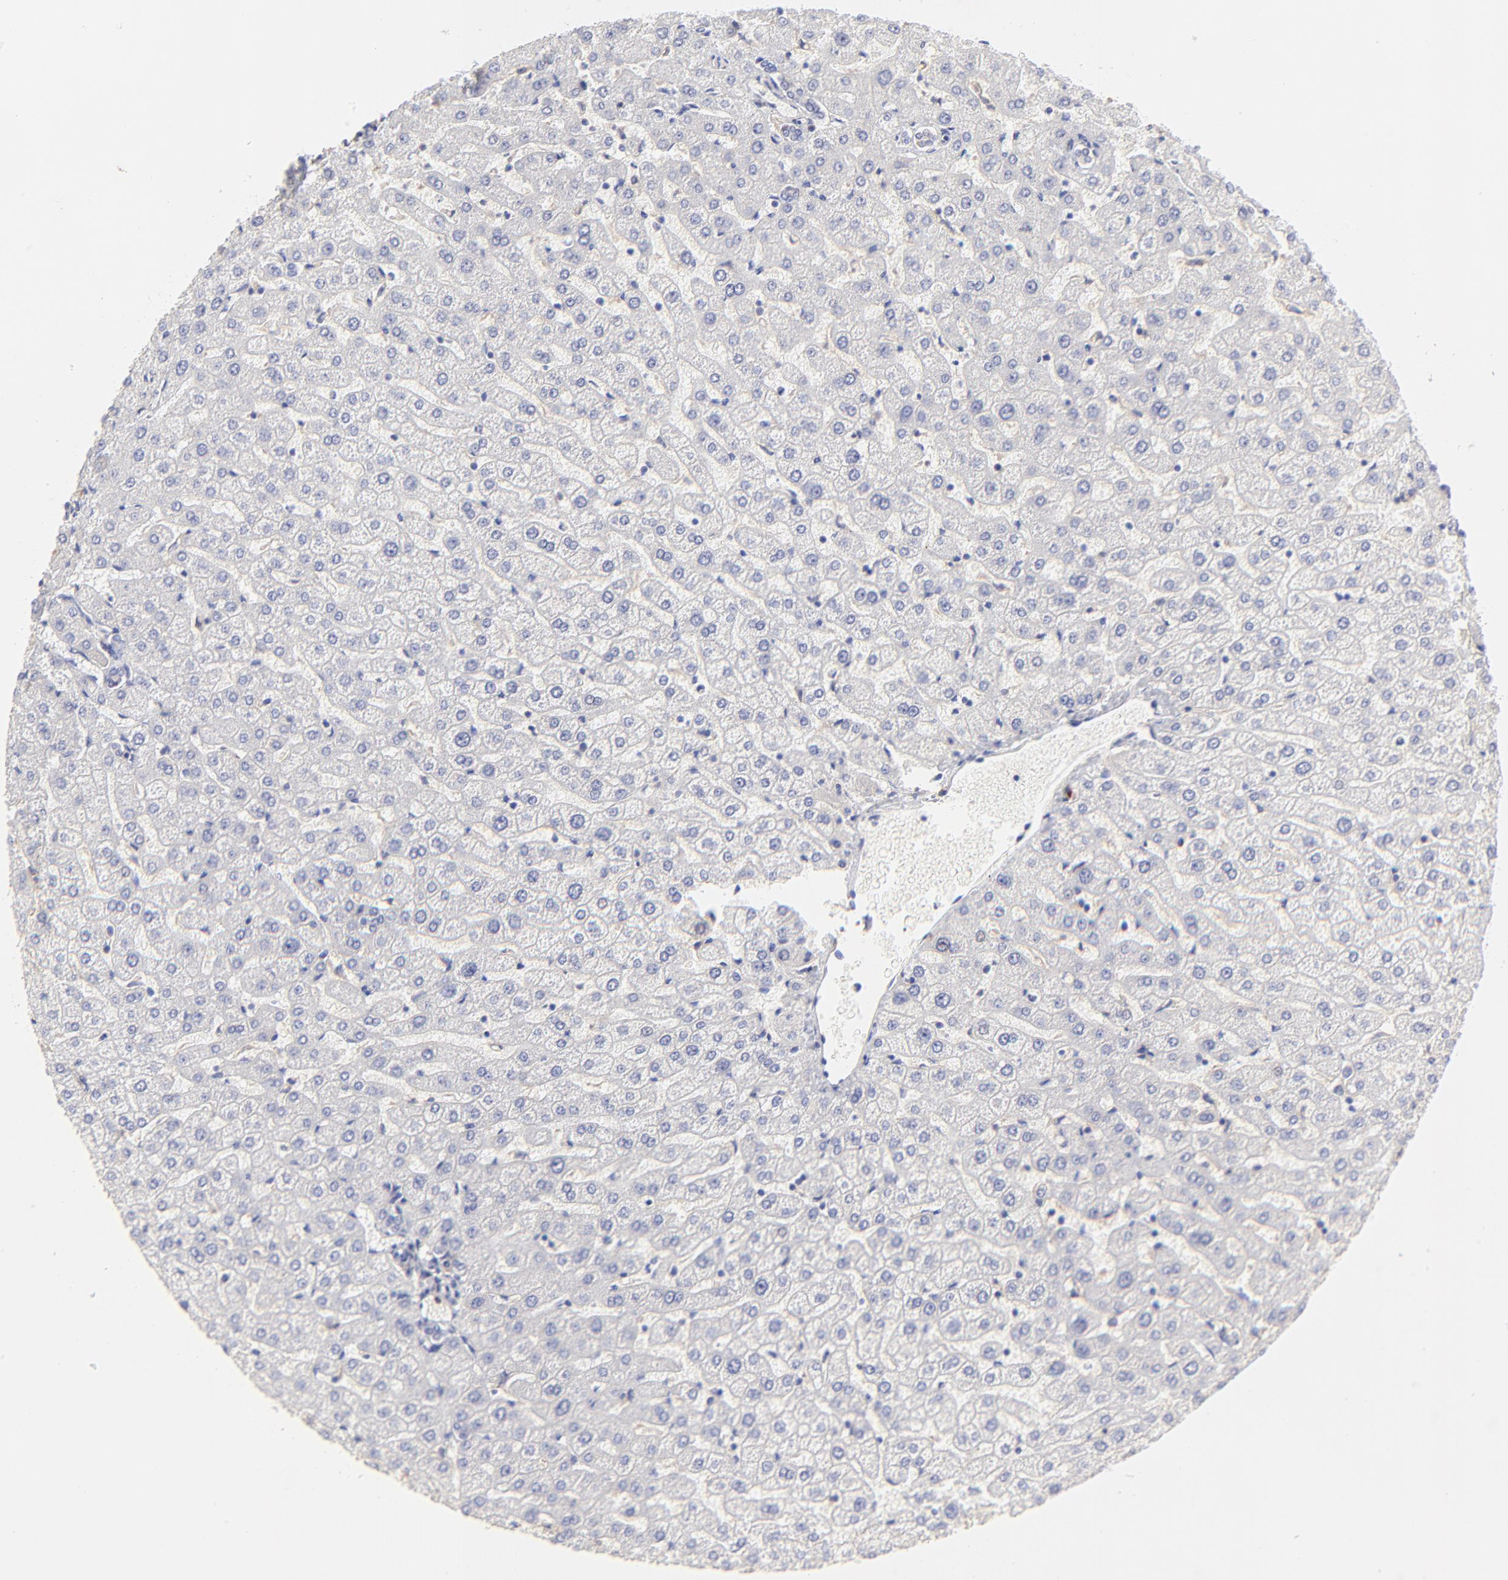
{"staining": {"intensity": "negative", "quantity": "none", "location": "none"}, "tissue": "liver", "cell_type": "Cholangiocytes", "image_type": "normal", "snomed": [{"axis": "morphology", "description": "Normal tissue, NOS"}, {"axis": "morphology", "description": "Fibrosis, NOS"}, {"axis": "topography", "description": "Liver"}], "caption": "This histopathology image is of benign liver stained with immunohistochemistry to label a protein in brown with the nuclei are counter-stained blue. There is no staining in cholangiocytes. (DAB immunohistochemistry with hematoxylin counter stain).", "gene": "LHFPL1", "patient": {"sex": "female", "age": 29}}